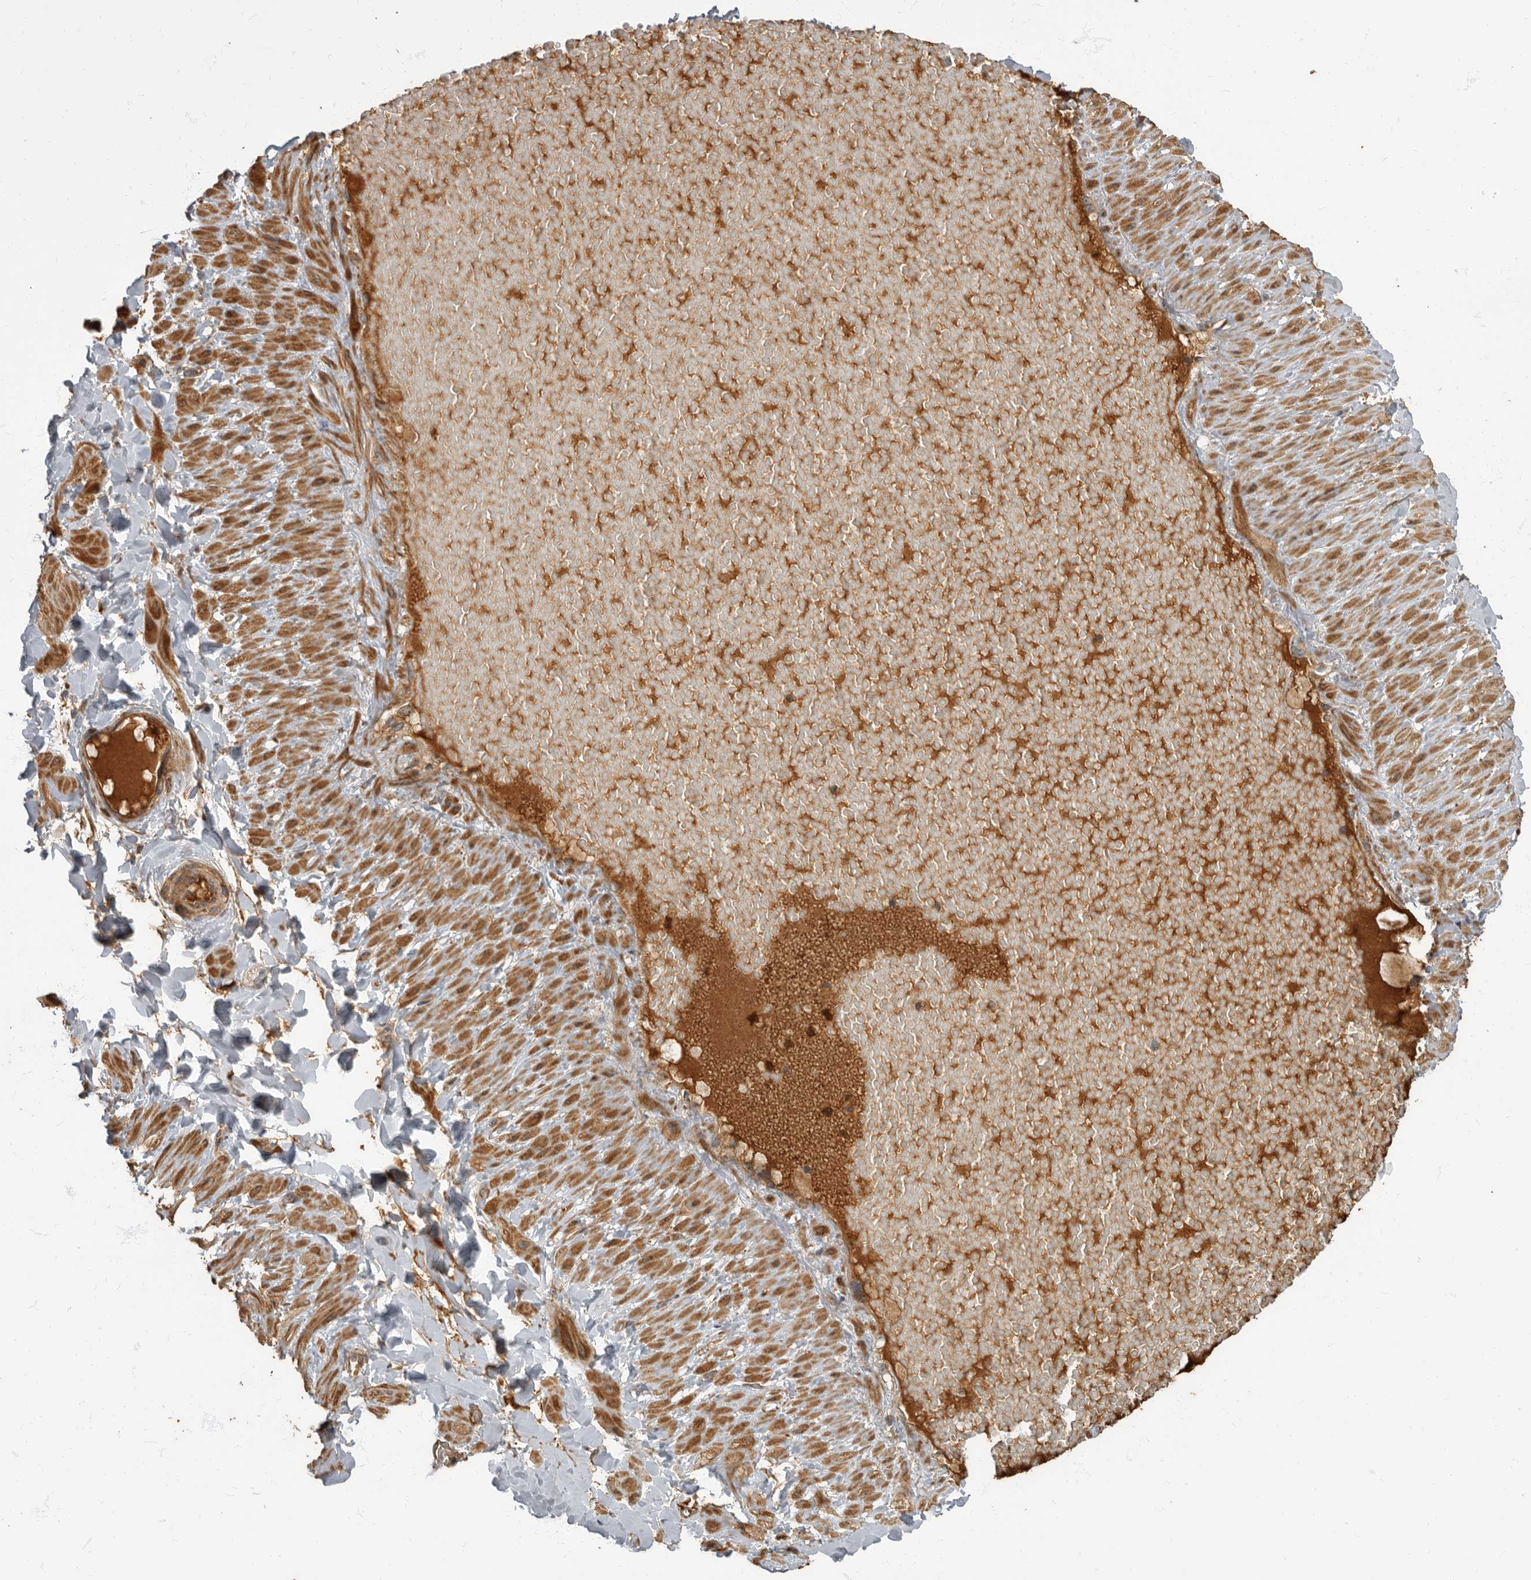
{"staining": {"intensity": "negative", "quantity": "none", "location": "none"}, "tissue": "adipose tissue", "cell_type": "Adipocytes", "image_type": "normal", "snomed": [{"axis": "morphology", "description": "Normal tissue, NOS"}, {"axis": "topography", "description": "Adipose tissue"}, {"axis": "topography", "description": "Vascular tissue"}, {"axis": "topography", "description": "Peripheral nerve tissue"}], "caption": "High power microscopy micrograph of an IHC micrograph of benign adipose tissue, revealing no significant expression in adipocytes. The staining was performed using DAB to visualize the protein expression in brown, while the nuclei were stained in blue with hematoxylin (Magnification: 20x).", "gene": "DAAM1", "patient": {"sex": "male", "age": 25}}